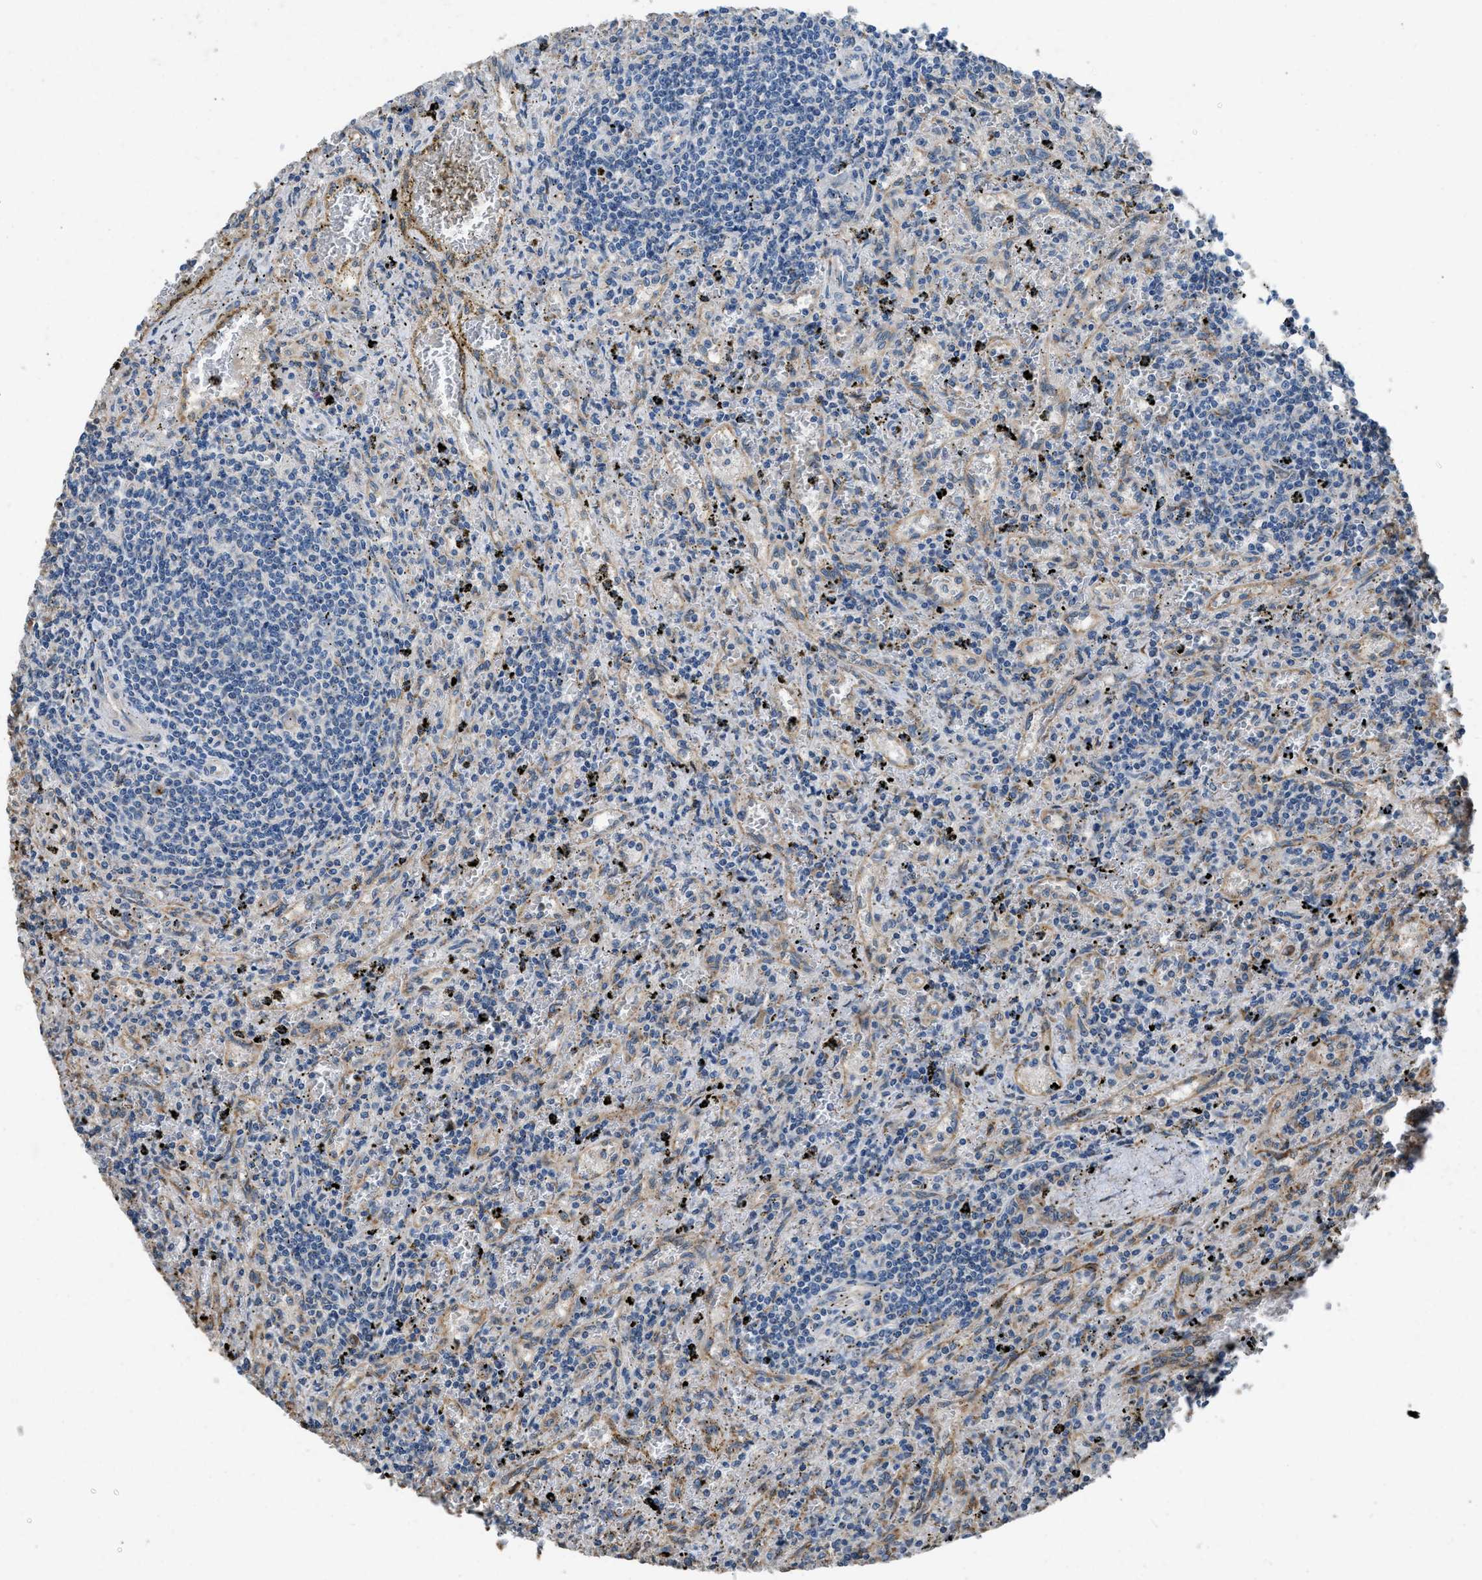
{"staining": {"intensity": "negative", "quantity": "none", "location": "none"}, "tissue": "lymphoma", "cell_type": "Tumor cells", "image_type": "cancer", "snomed": [{"axis": "morphology", "description": "Malignant lymphoma, non-Hodgkin's type, Low grade"}, {"axis": "topography", "description": "Spleen"}], "caption": "The immunohistochemistry (IHC) photomicrograph has no significant expression in tumor cells of lymphoma tissue.", "gene": "TMEM150A", "patient": {"sex": "male", "age": 76}}